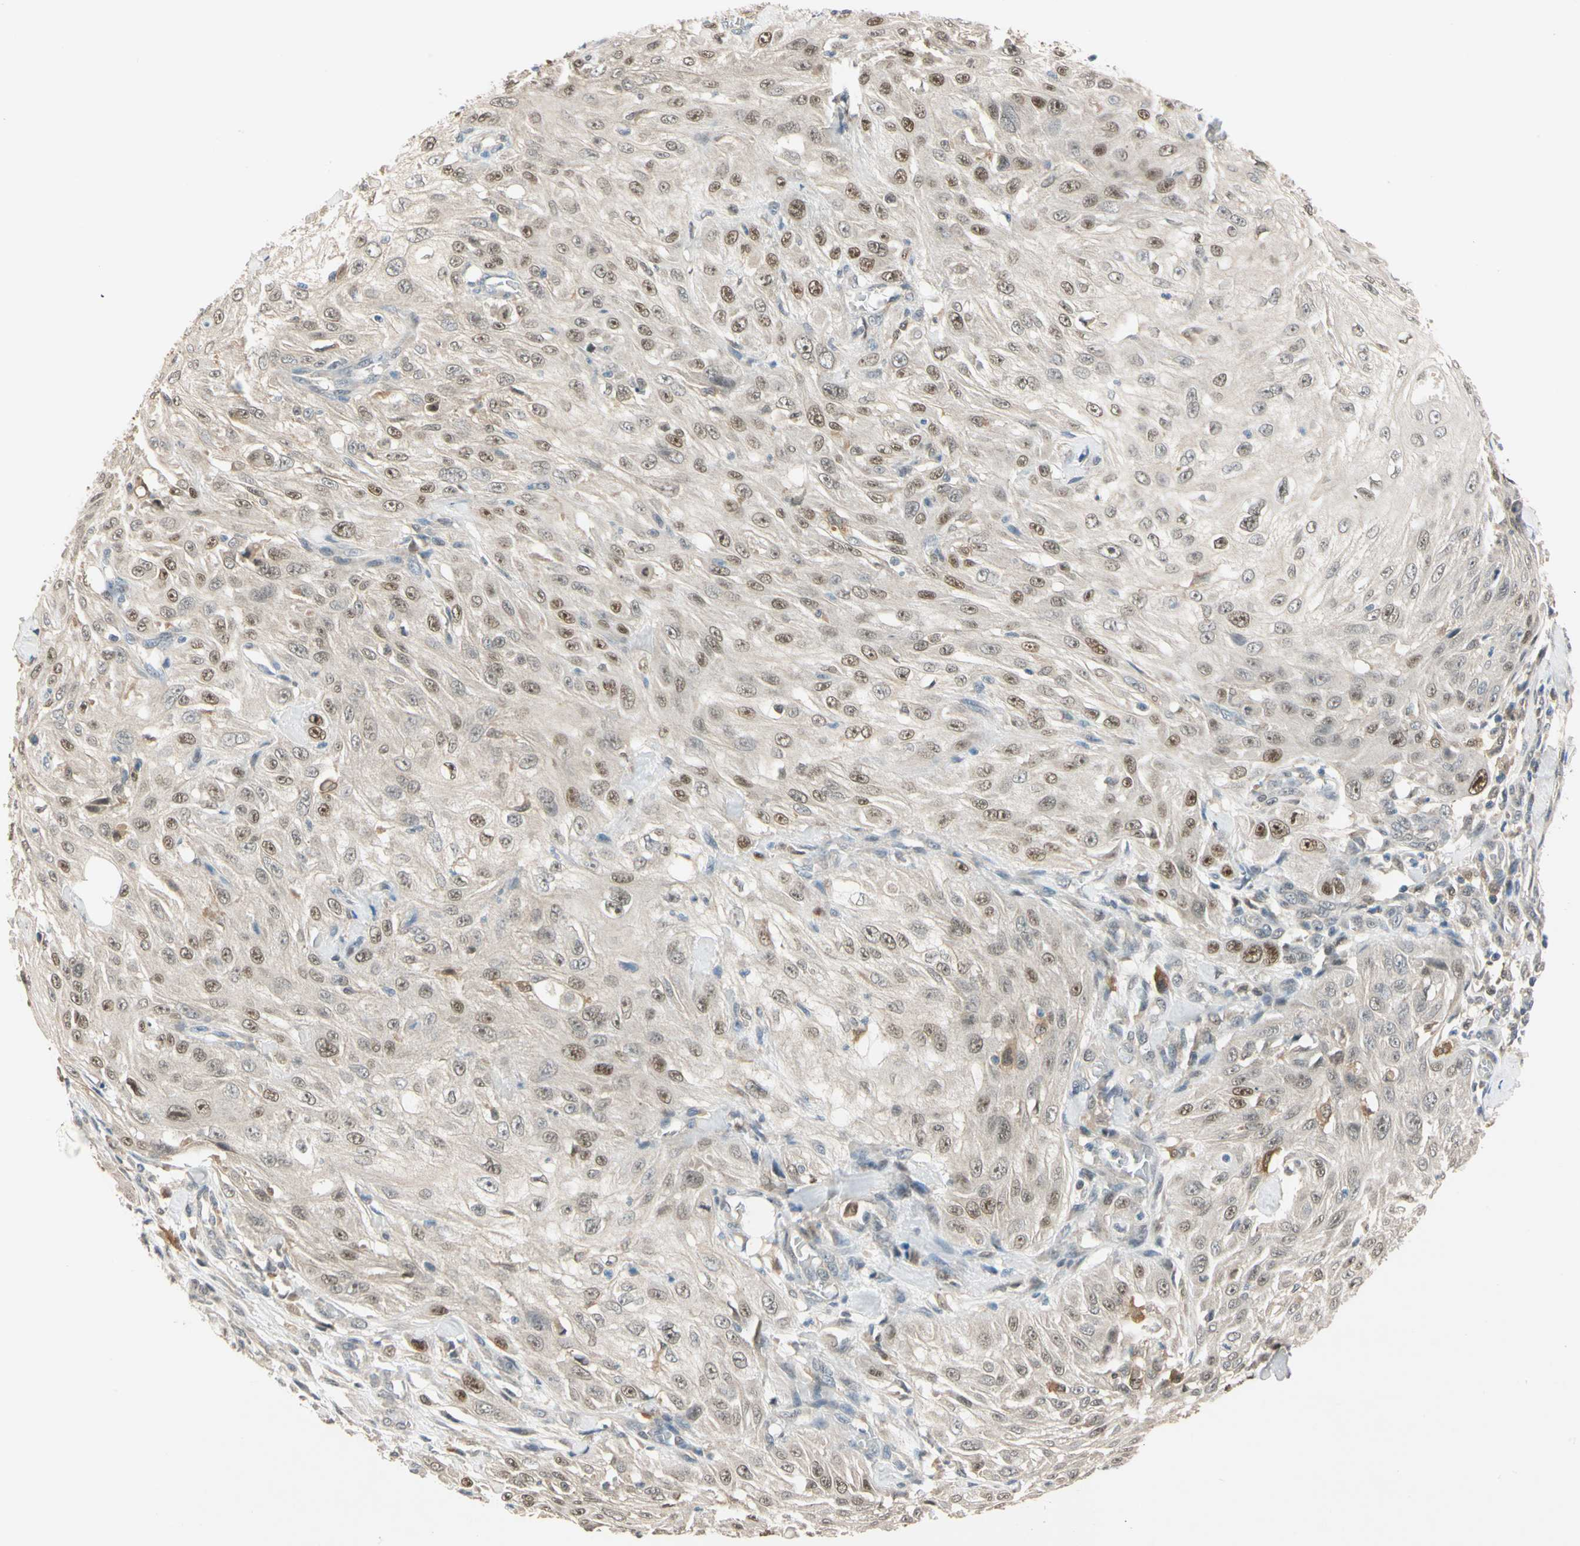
{"staining": {"intensity": "moderate", "quantity": ">75%", "location": "cytoplasmic/membranous,nuclear"}, "tissue": "skin cancer", "cell_type": "Tumor cells", "image_type": "cancer", "snomed": [{"axis": "morphology", "description": "Squamous cell carcinoma, NOS"}, {"axis": "morphology", "description": "Squamous cell carcinoma, metastatic, NOS"}, {"axis": "topography", "description": "Skin"}, {"axis": "topography", "description": "Lymph node"}], "caption": "DAB immunohistochemical staining of human skin metastatic squamous cell carcinoma demonstrates moderate cytoplasmic/membranous and nuclear protein positivity in approximately >75% of tumor cells.", "gene": "RIOX2", "patient": {"sex": "male", "age": 75}}